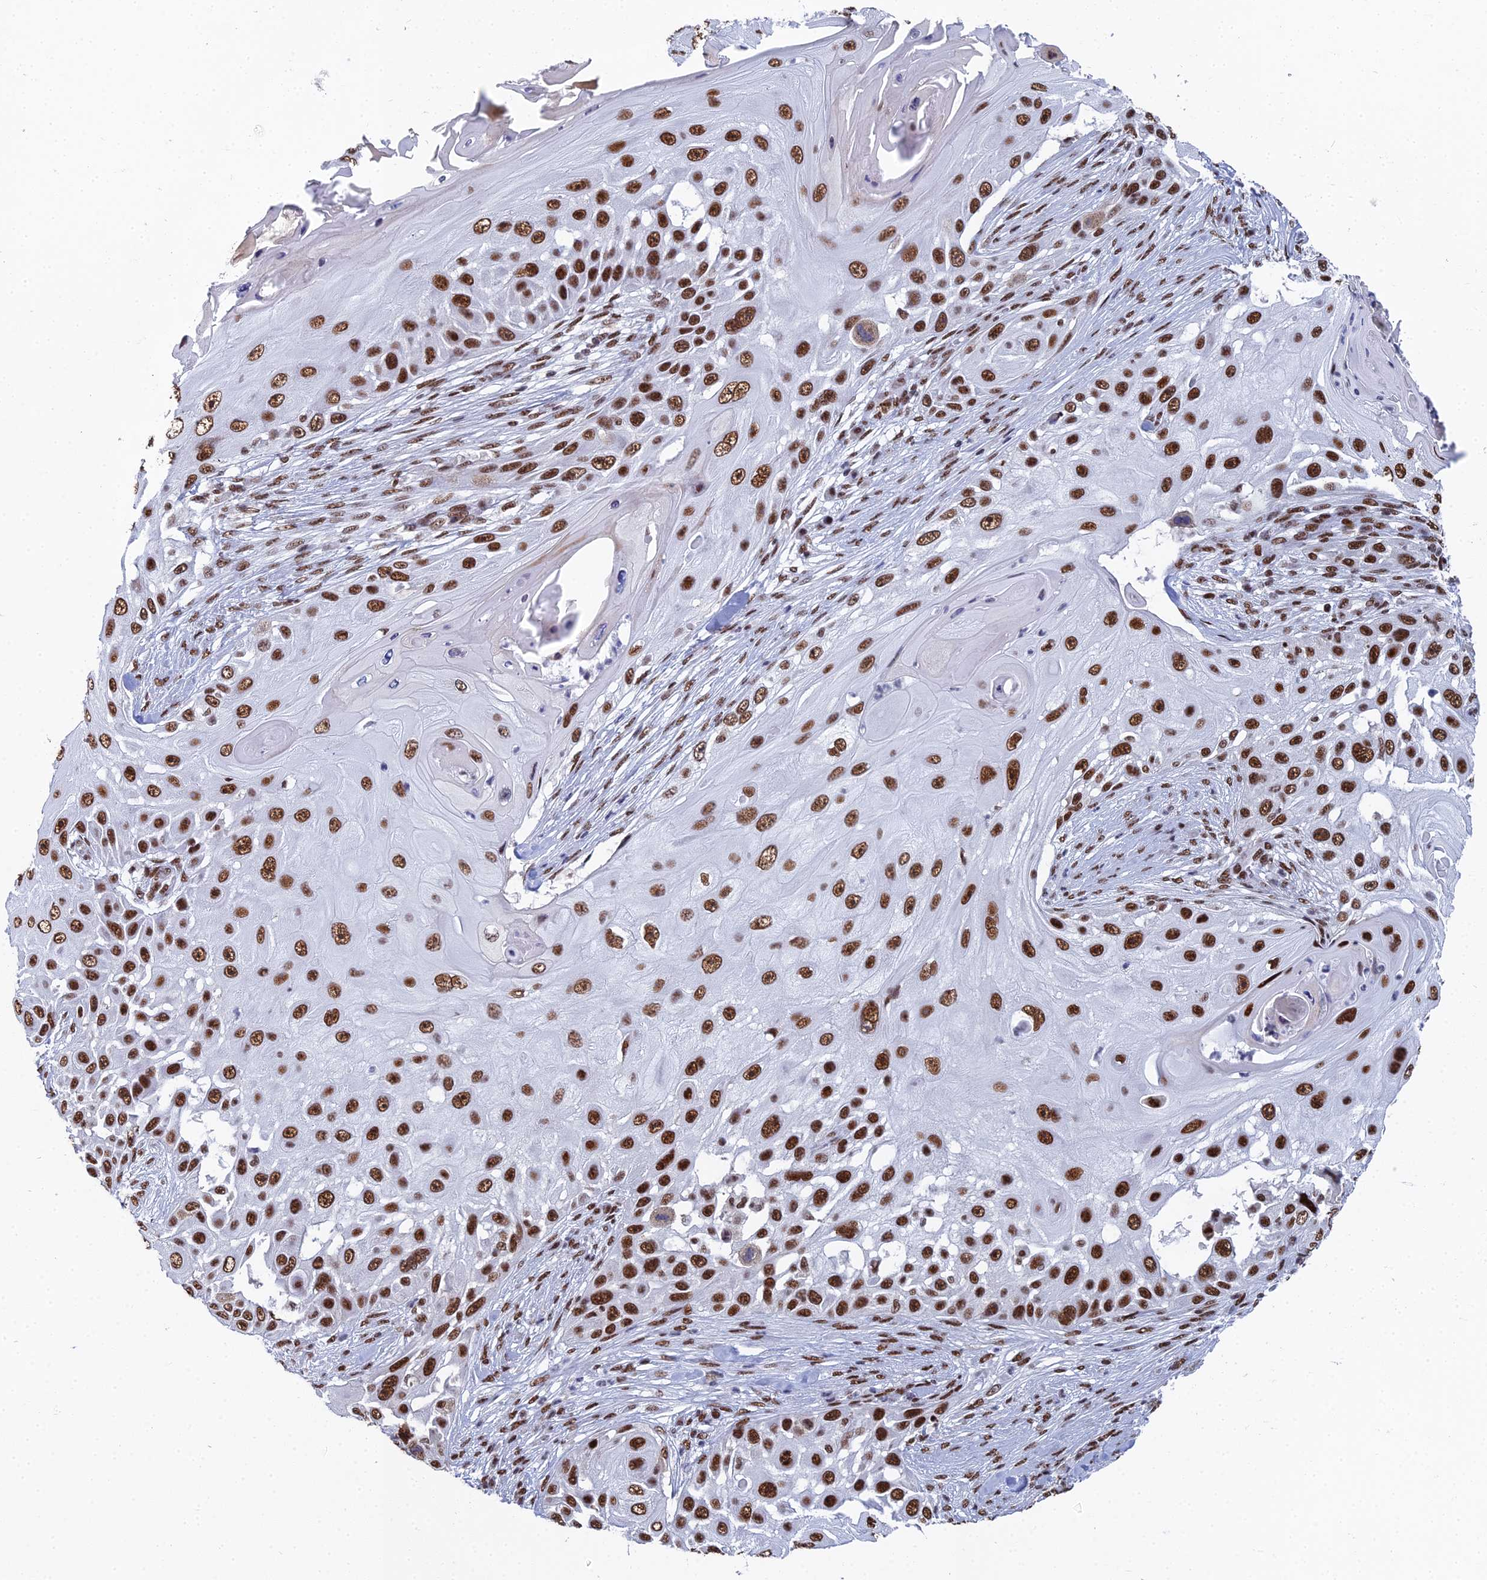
{"staining": {"intensity": "strong", "quantity": ">75%", "location": "nuclear"}, "tissue": "skin cancer", "cell_type": "Tumor cells", "image_type": "cancer", "snomed": [{"axis": "morphology", "description": "Squamous cell carcinoma, NOS"}, {"axis": "topography", "description": "Skin"}], "caption": "Immunohistochemistry (DAB) staining of skin cancer (squamous cell carcinoma) demonstrates strong nuclear protein positivity in about >75% of tumor cells.", "gene": "SF3B3", "patient": {"sex": "female", "age": 44}}